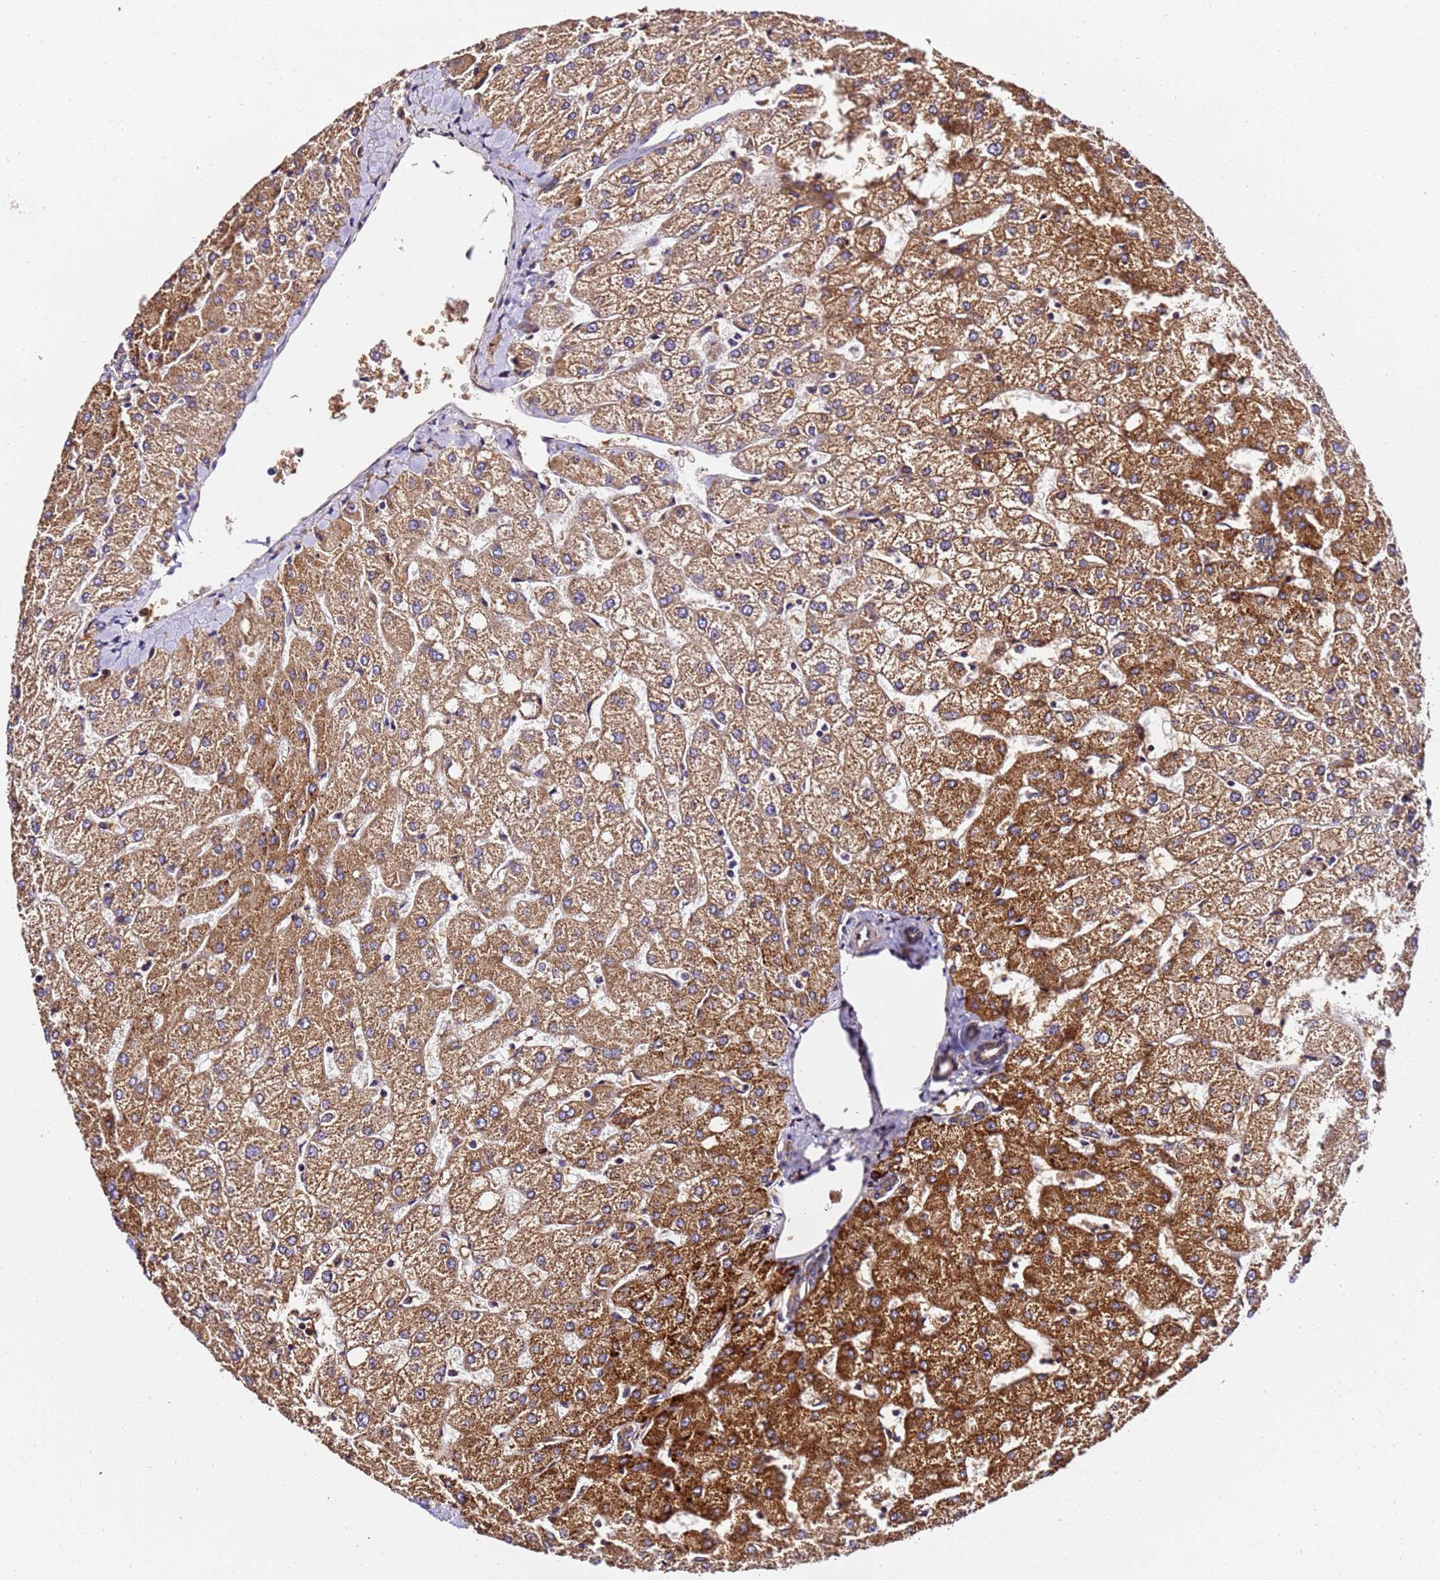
{"staining": {"intensity": "negative", "quantity": "none", "location": "none"}, "tissue": "liver", "cell_type": "Cholangiocytes", "image_type": "normal", "snomed": [{"axis": "morphology", "description": "Normal tissue, NOS"}, {"axis": "topography", "description": "Liver"}], "caption": "Immunohistochemistry of normal human liver demonstrates no staining in cholangiocytes.", "gene": "LRRIQ1", "patient": {"sex": "female", "age": 54}}